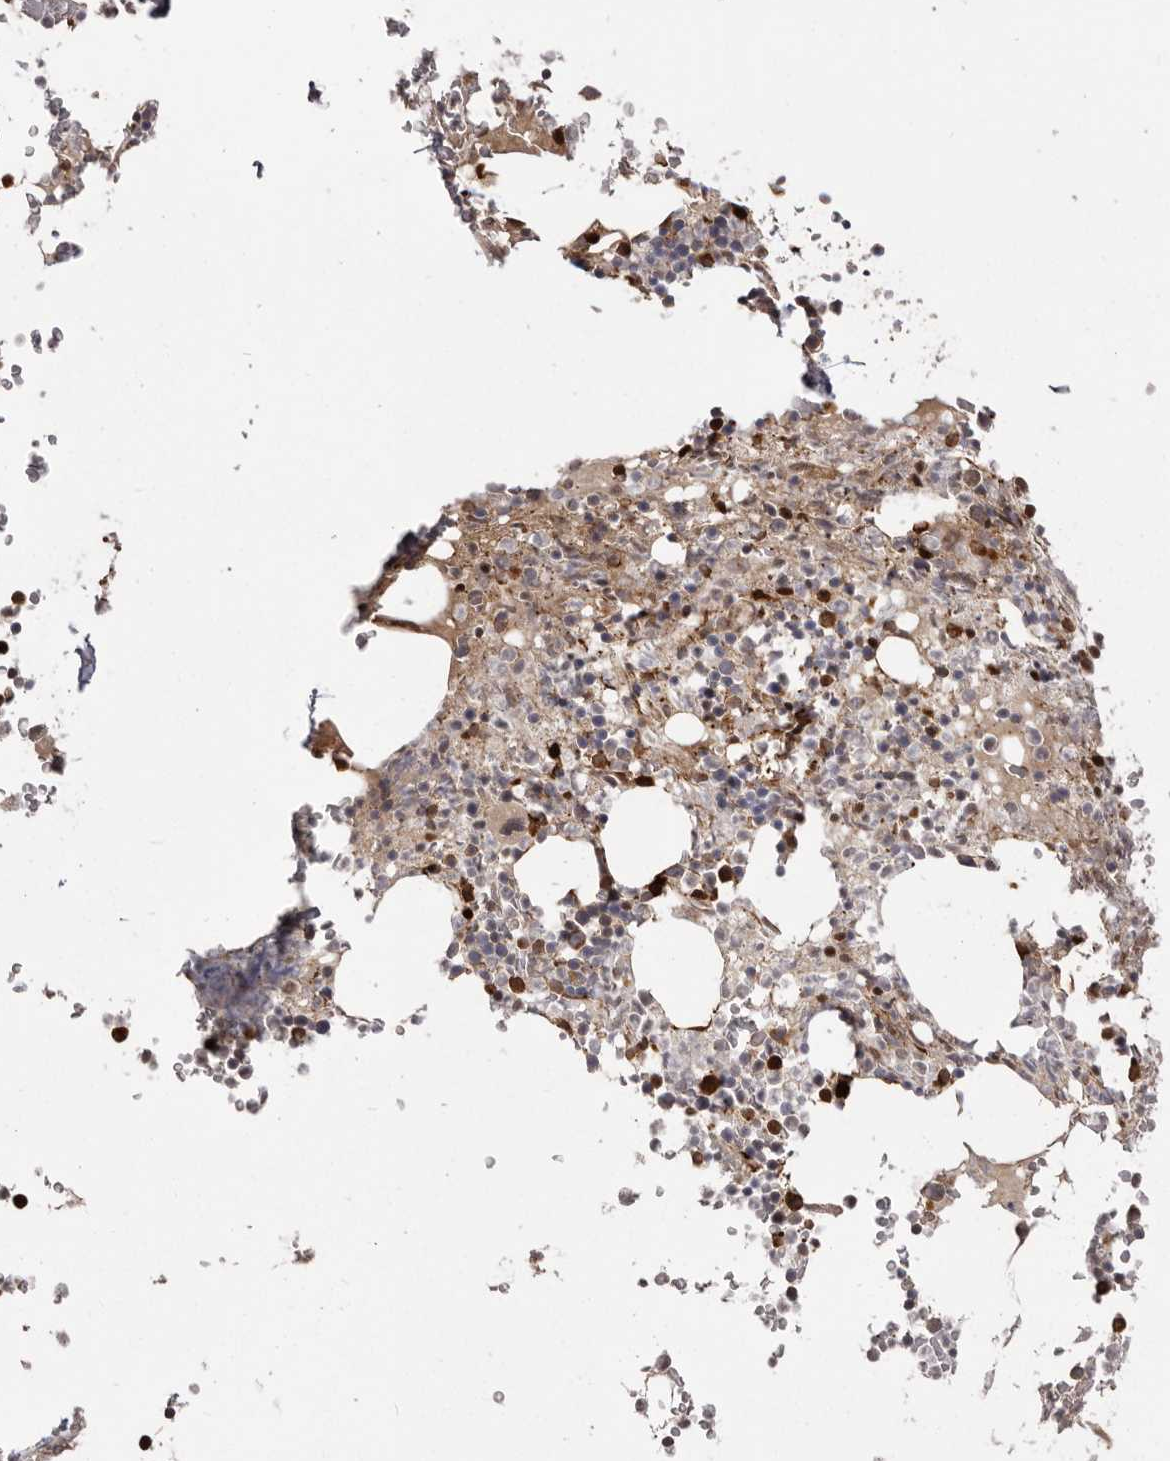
{"staining": {"intensity": "strong", "quantity": "25%-75%", "location": "cytoplasmic/membranous"}, "tissue": "bone marrow", "cell_type": "Hematopoietic cells", "image_type": "normal", "snomed": [{"axis": "morphology", "description": "Normal tissue, NOS"}, {"axis": "topography", "description": "Bone marrow"}], "caption": "This is a micrograph of immunohistochemistry (IHC) staining of unremarkable bone marrow, which shows strong staining in the cytoplasmic/membranous of hematopoietic cells.", "gene": "GFOD1", "patient": {"sex": "male", "age": 58}}